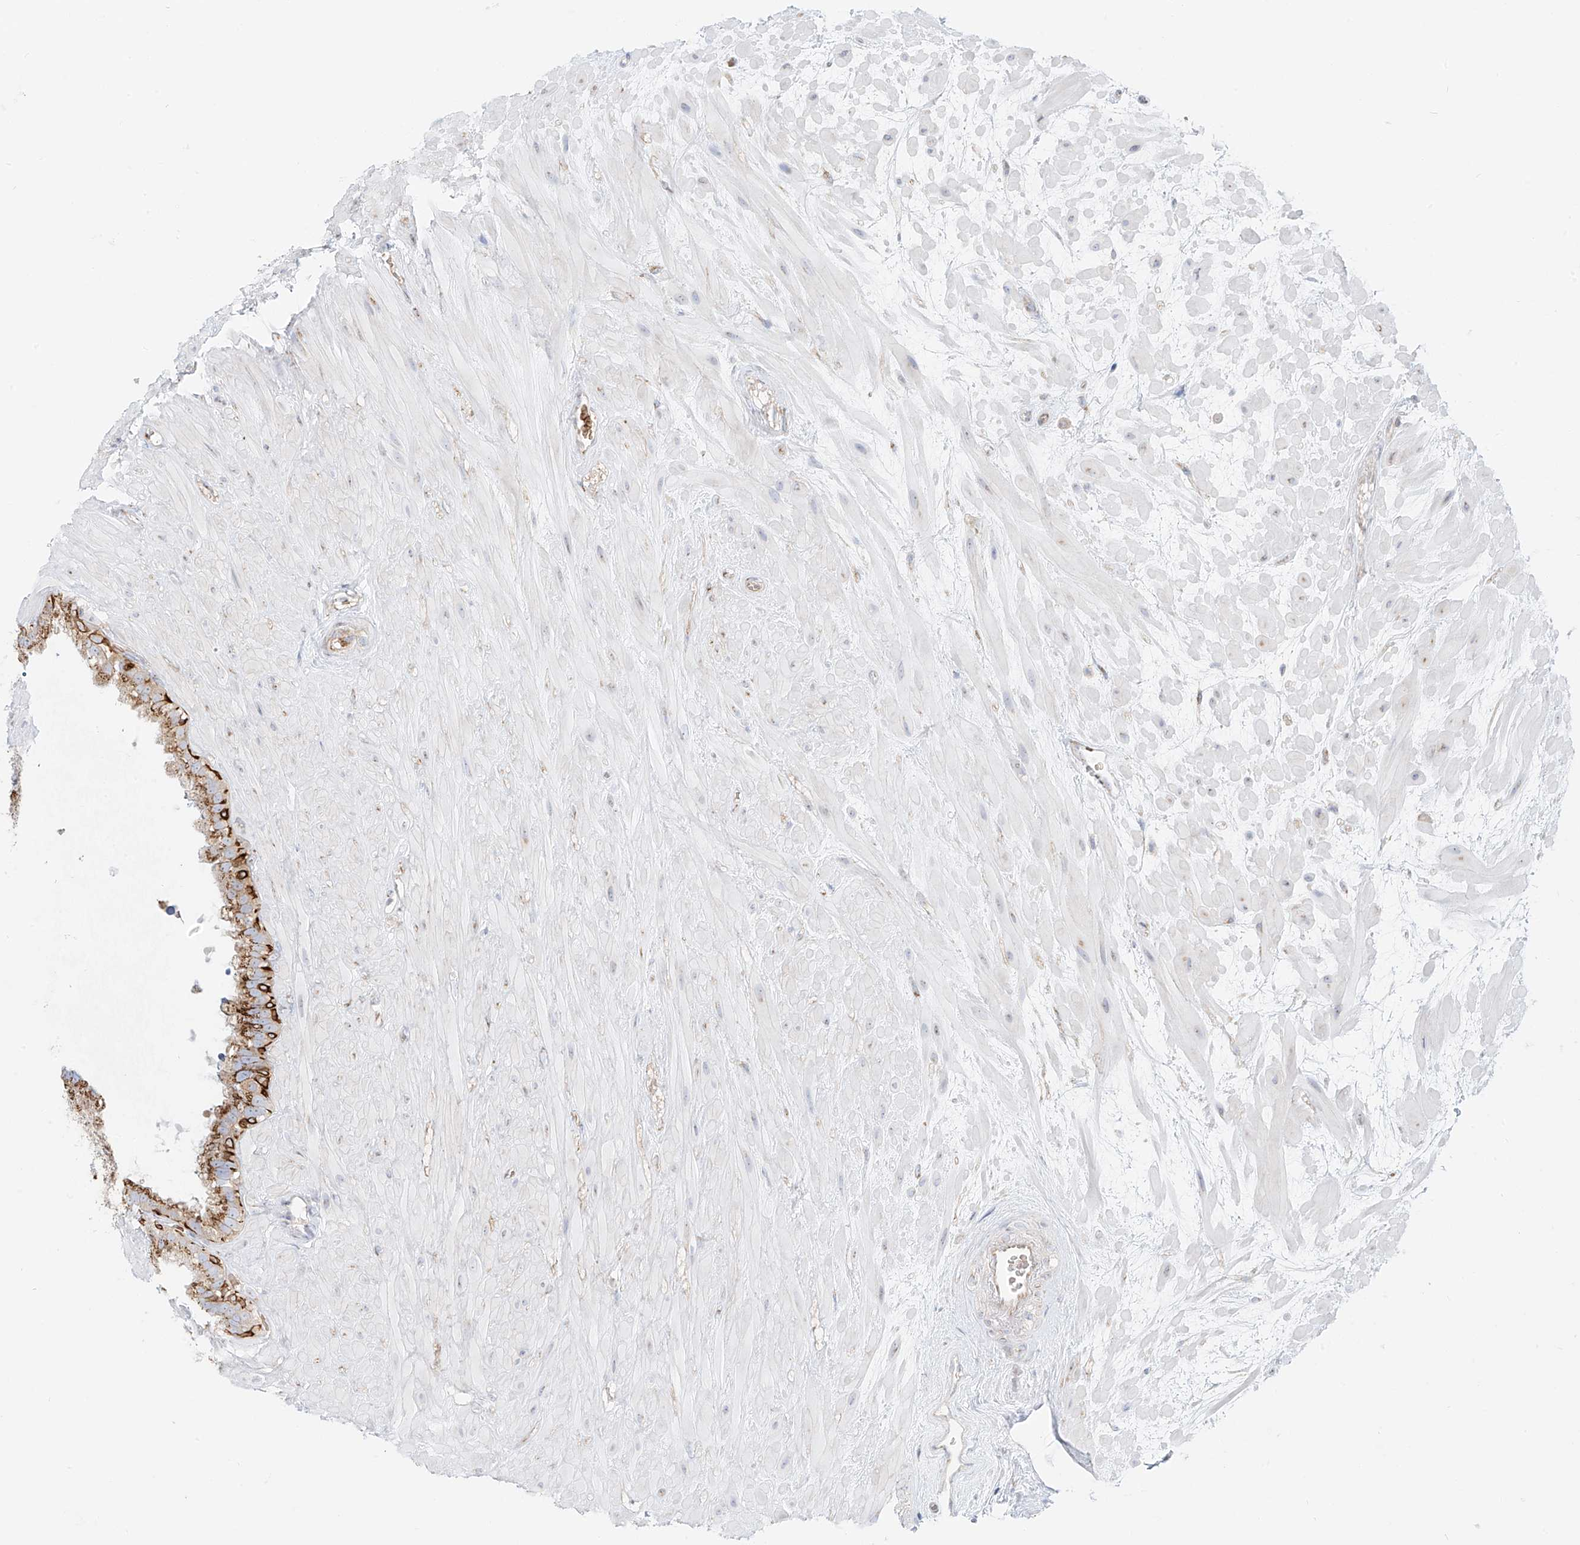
{"staining": {"intensity": "strong", "quantity": ">75%", "location": "cytoplasmic/membranous"}, "tissue": "seminal vesicle", "cell_type": "Glandular cells", "image_type": "normal", "snomed": [{"axis": "morphology", "description": "Normal tissue, NOS"}, {"axis": "topography", "description": "Seminal veicle"}], "caption": "Immunohistochemical staining of unremarkable human seminal vesicle reveals >75% levels of strong cytoplasmic/membranous protein positivity in about >75% of glandular cells.", "gene": "EIPR1", "patient": {"sex": "male", "age": 80}}